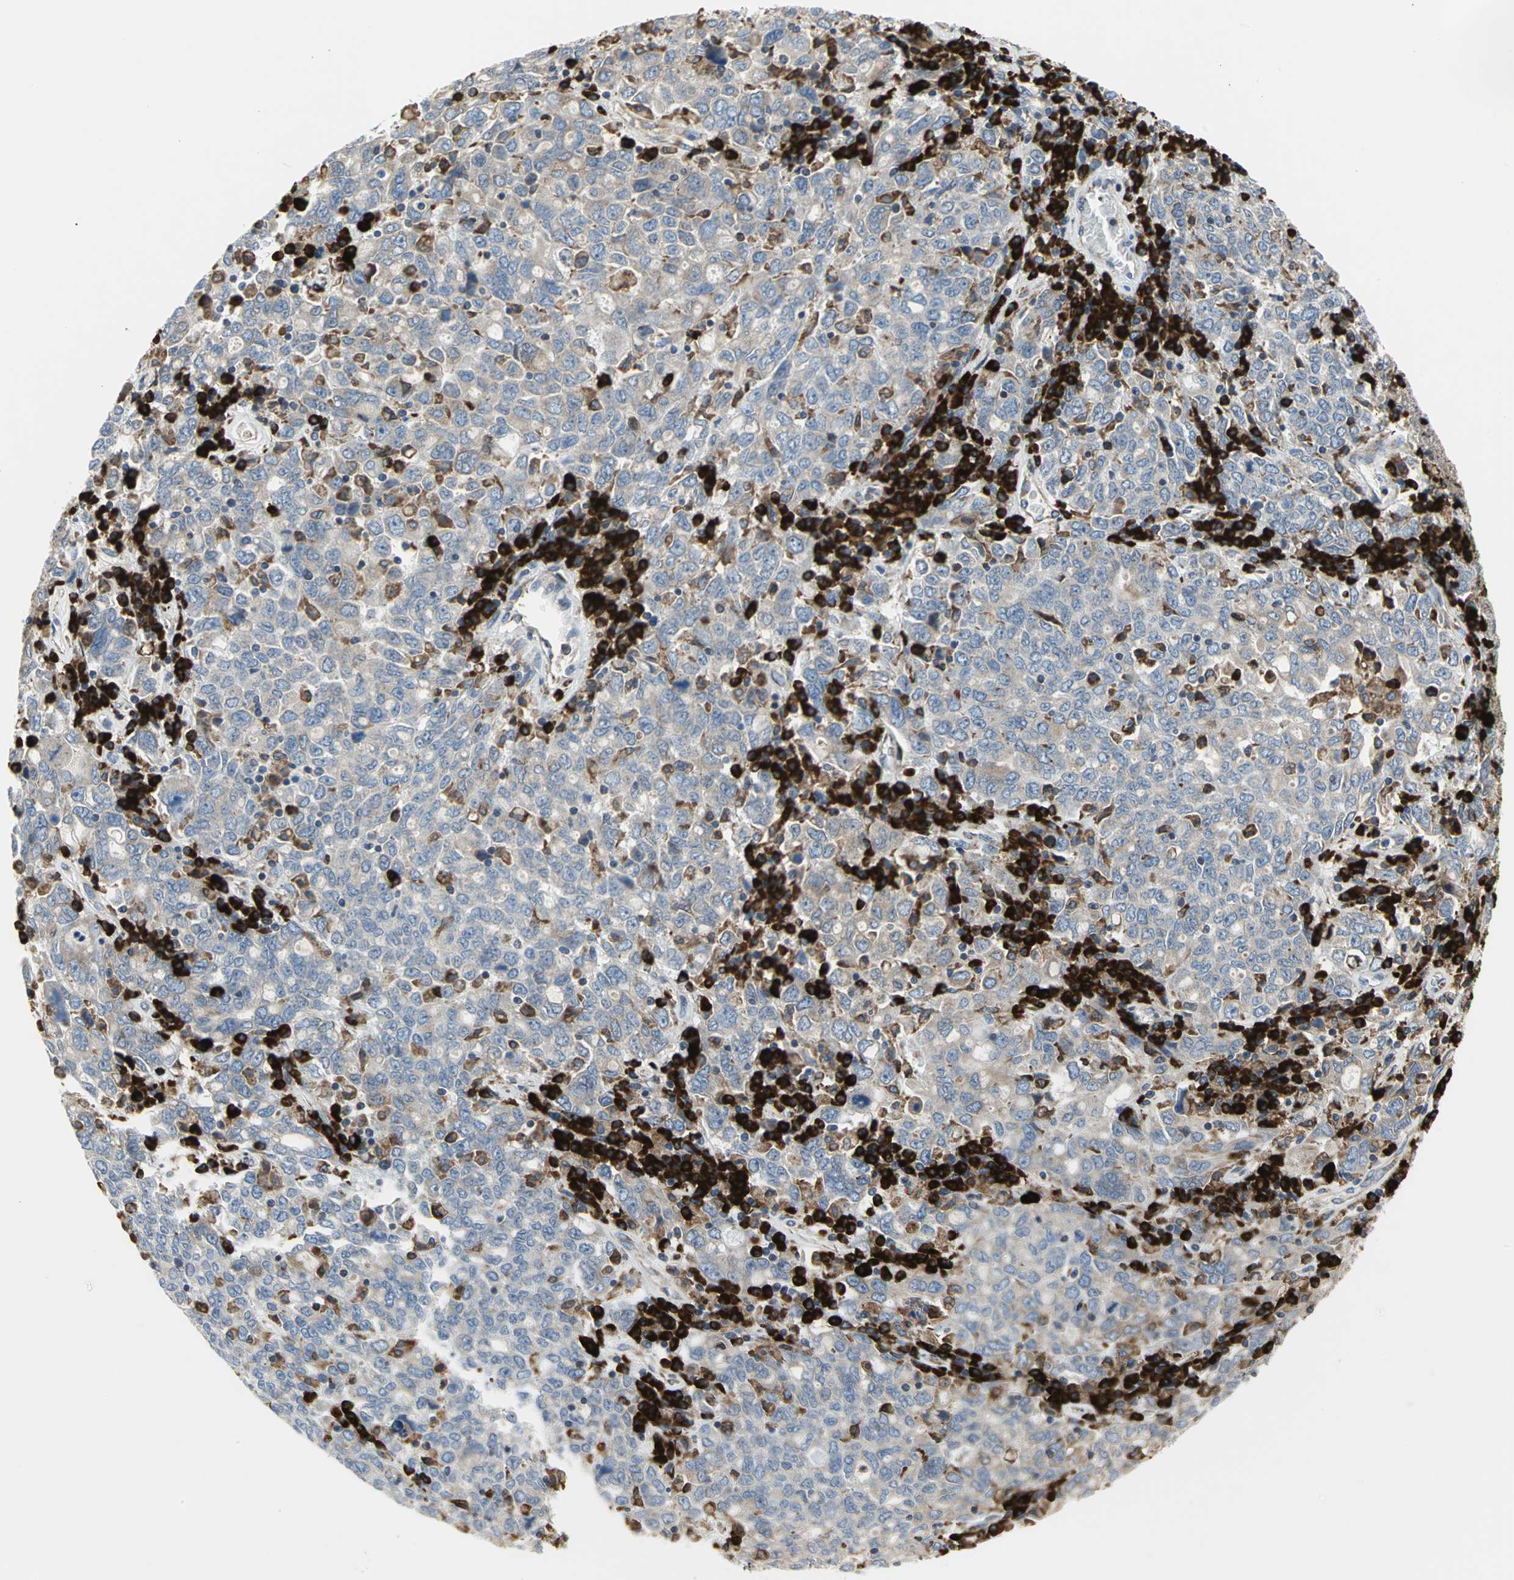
{"staining": {"intensity": "weak", "quantity": ">75%", "location": "cytoplasmic/membranous"}, "tissue": "ovarian cancer", "cell_type": "Tumor cells", "image_type": "cancer", "snomed": [{"axis": "morphology", "description": "Carcinoma, endometroid"}, {"axis": "topography", "description": "Ovary"}], "caption": "A micrograph of human ovarian cancer stained for a protein exhibits weak cytoplasmic/membranous brown staining in tumor cells.", "gene": "SDF2L1", "patient": {"sex": "female", "age": 62}}